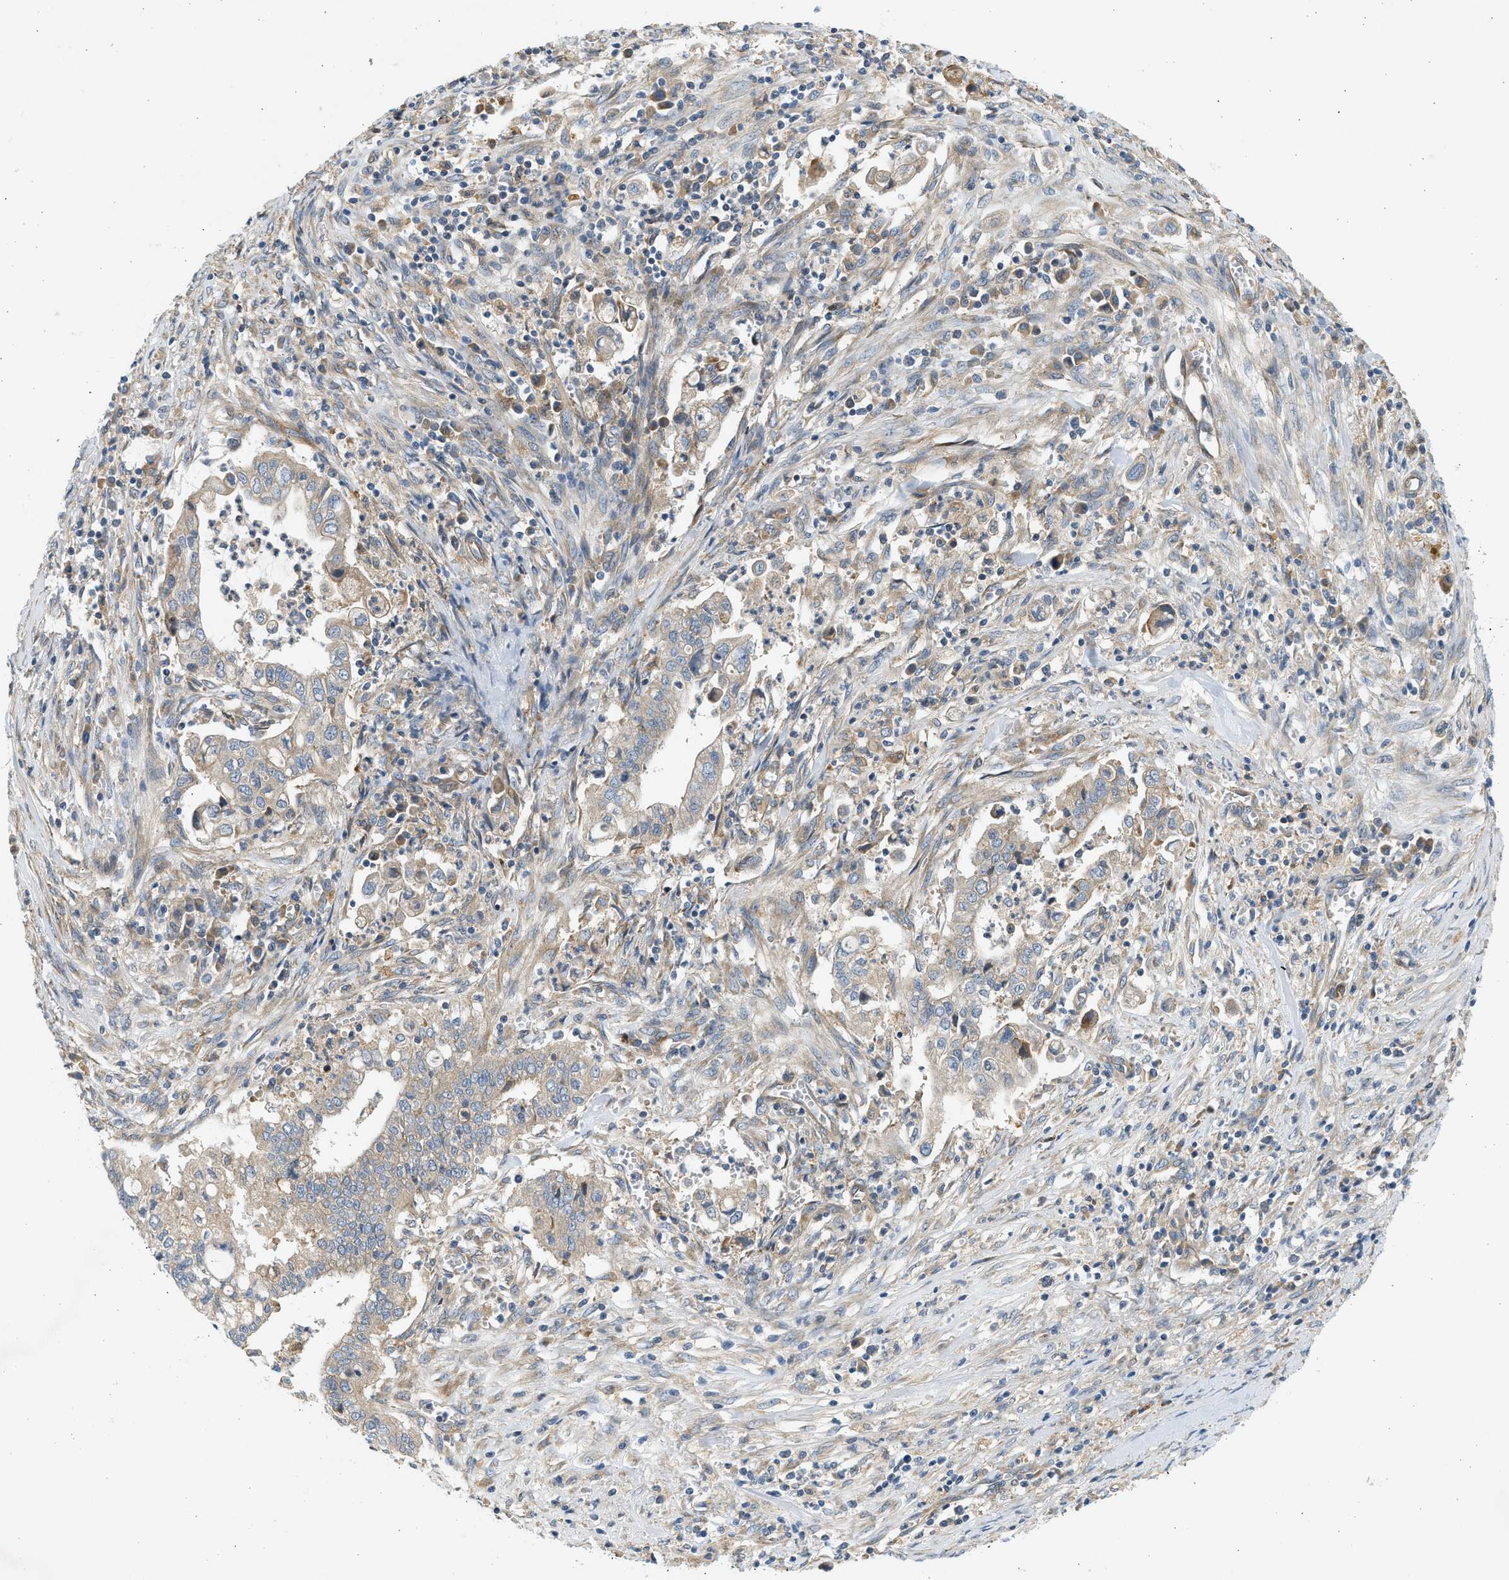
{"staining": {"intensity": "weak", "quantity": "<25%", "location": "cytoplasmic/membranous"}, "tissue": "cervical cancer", "cell_type": "Tumor cells", "image_type": "cancer", "snomed": [{"axis": "morphology", "description": "Adenocarcinoma, NOS"}, {"axis": "topography", "description": "Cervix"}], "caption": "High power microscopy micrograph of an immunohistochemistry photomicrograph of cervical cancer (adenocarcinoma), revealing no significant staining in tumor cells. (DAB (3,3'-diaminobenzidine) immunohistochemistry, high magnification).", "gene": "KDELR2", "patient": {"sex": "female", "age": 44}}